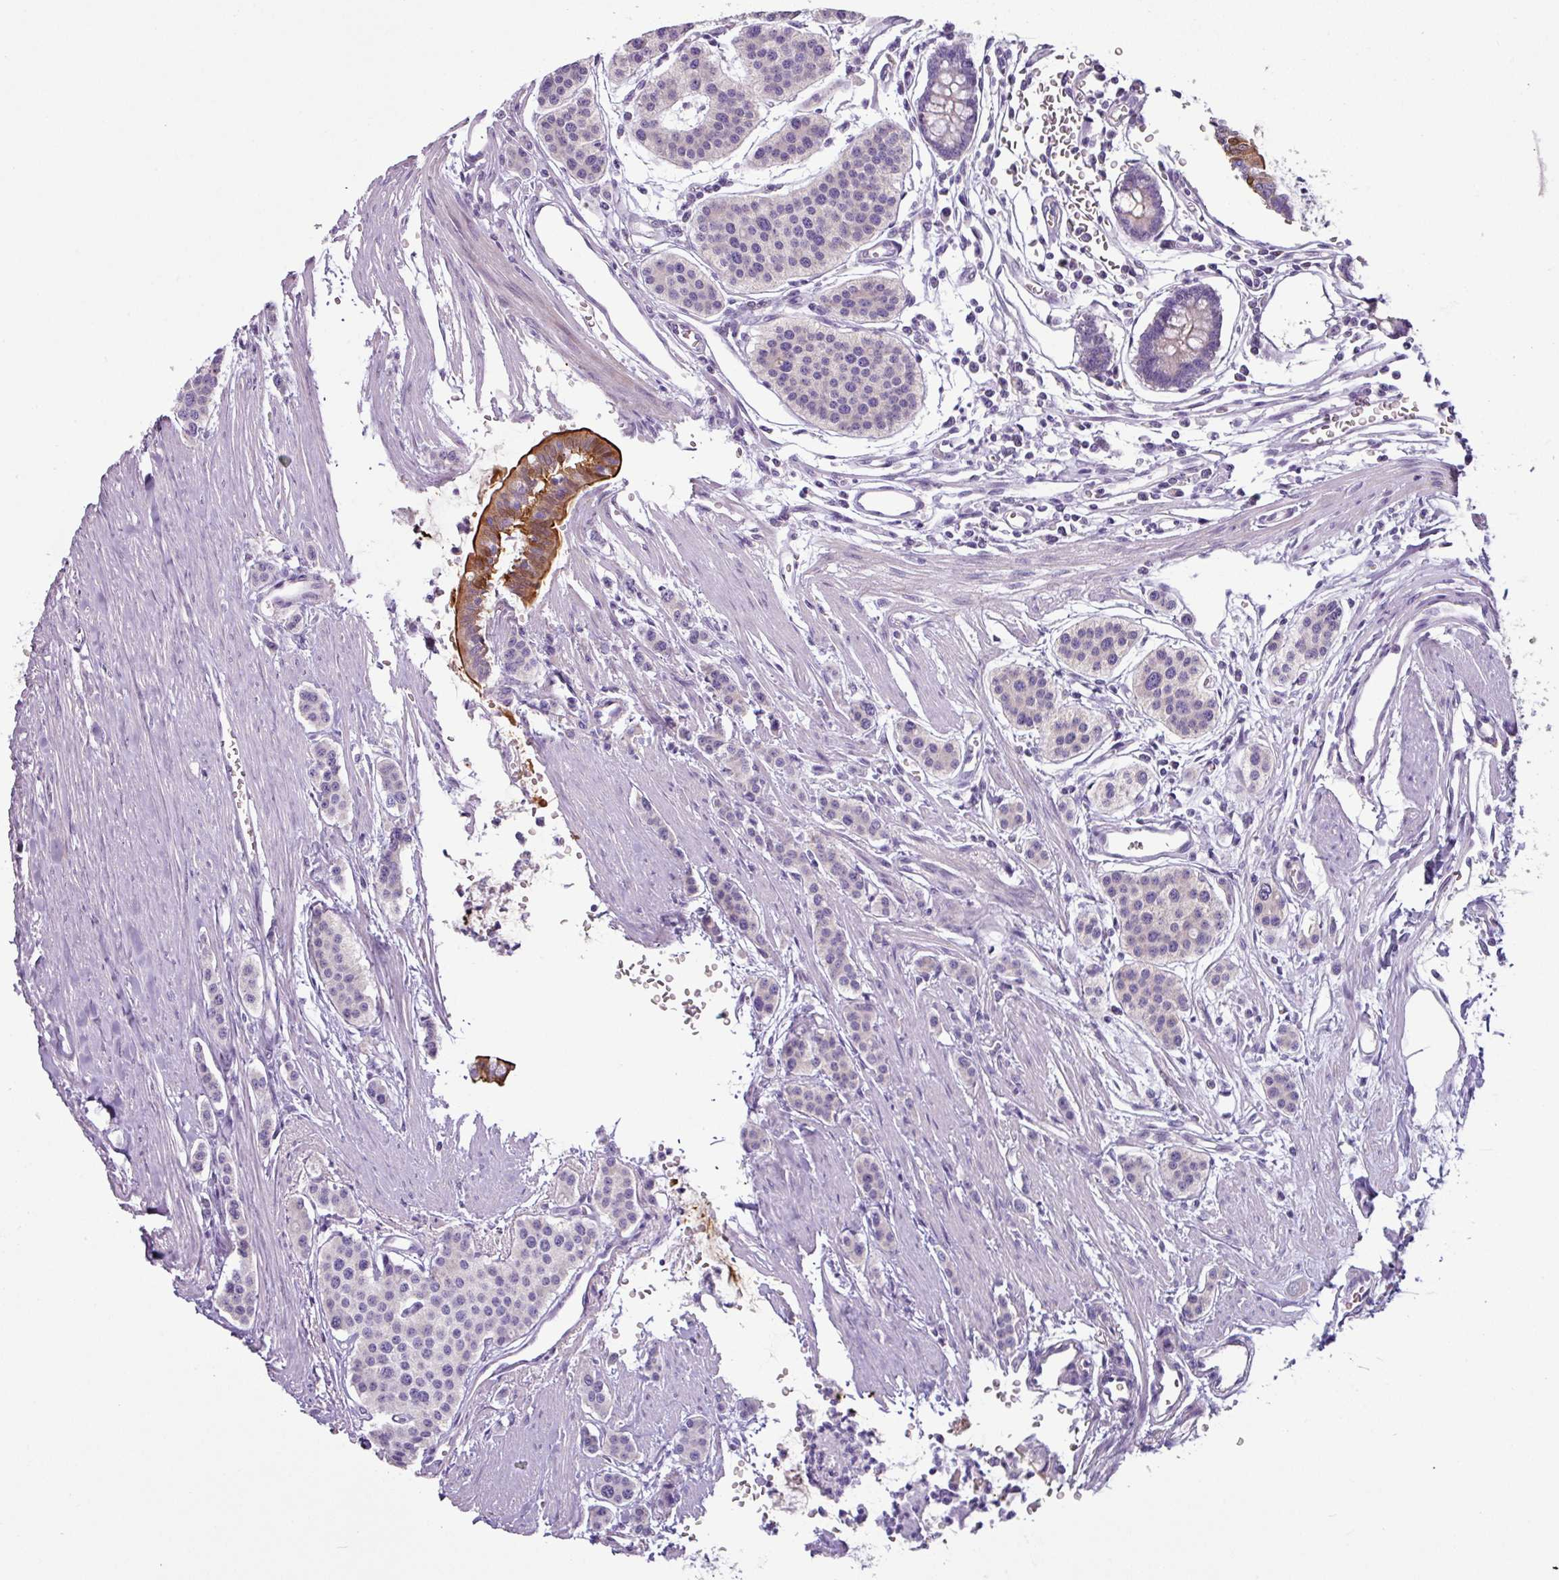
{"staining": {"intensity": "negative", "quantity": "none", "location": "none"}, "tissue": "carcinoid", "cell_type": "Tumor cells", "image_type": "cancer", "snomed": [{"axis": "morphology", "description": "Carcinoid, malignant, NOS"}, {"axis": "topography", "description": "Small intestine"}], "caption": "Malignant carcinoid stained for a protein using immunohistochemistry (IHC) demonstrates no expression tumor cells.", "gene": "RGS16", "patient": {"sex": "male", "age": 60}}